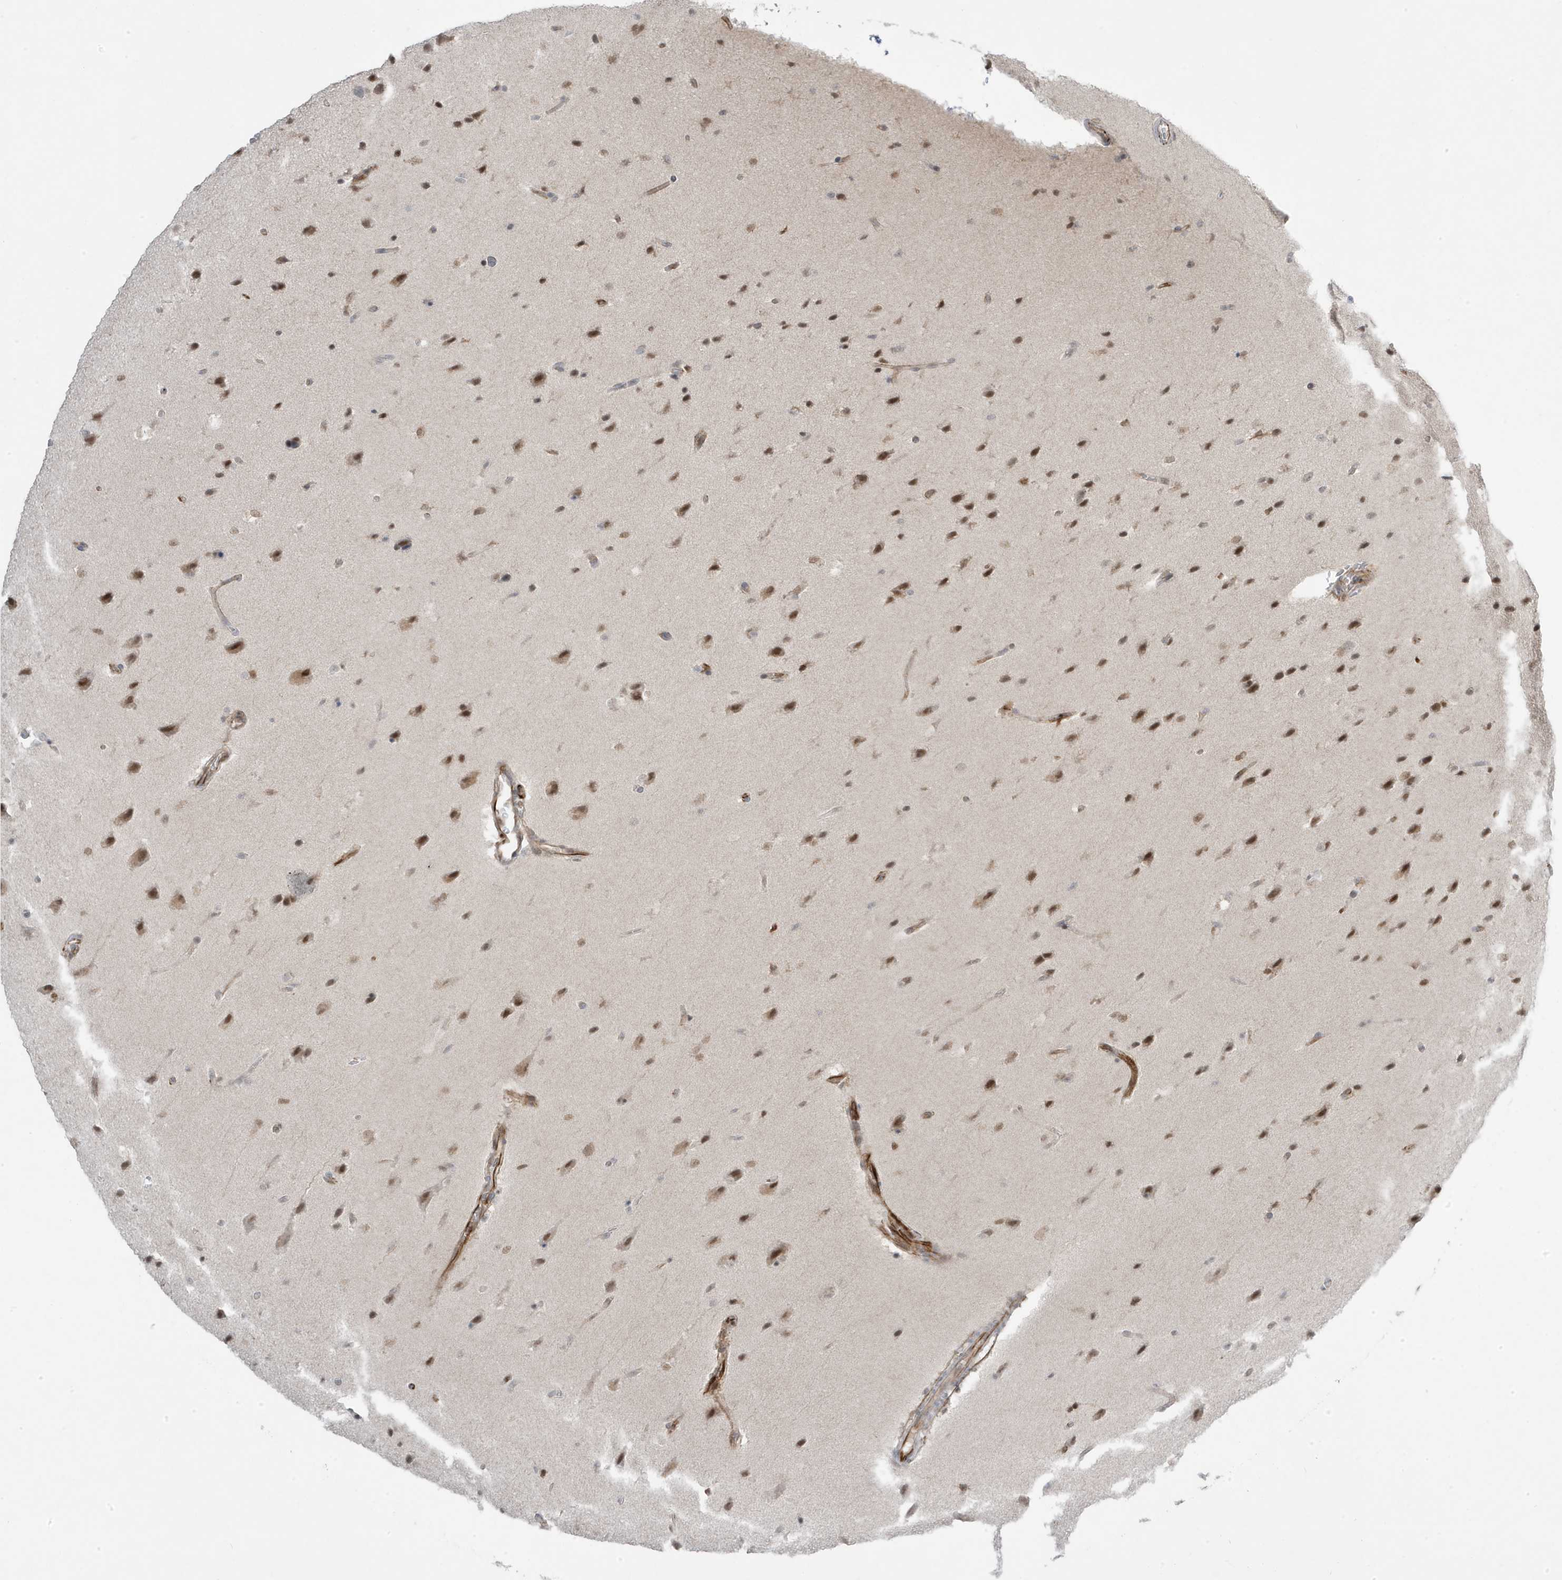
{"staining": {"intensity": "moderate", "quantity": ">75%", "location": "cytoplasmic/membranous,nuclear"}, "tissue": "glioma", "cell_type": "Tumor cells", "image_type": "cancer", "snomed": [{"axis": "morphology", "description": "Glioma, malignant, Low grade"}, {"axis": "topography", "description": "Brain"}], "caption": "A histopathology image of malignant glioma (low-grade) stained for a protein exhibits moderate cytoplasmic/membranous and nuclear brown staining in tumor cells.", "gene": "ADAMTSL3", "patient": {"sex": "female", "age": 37}}